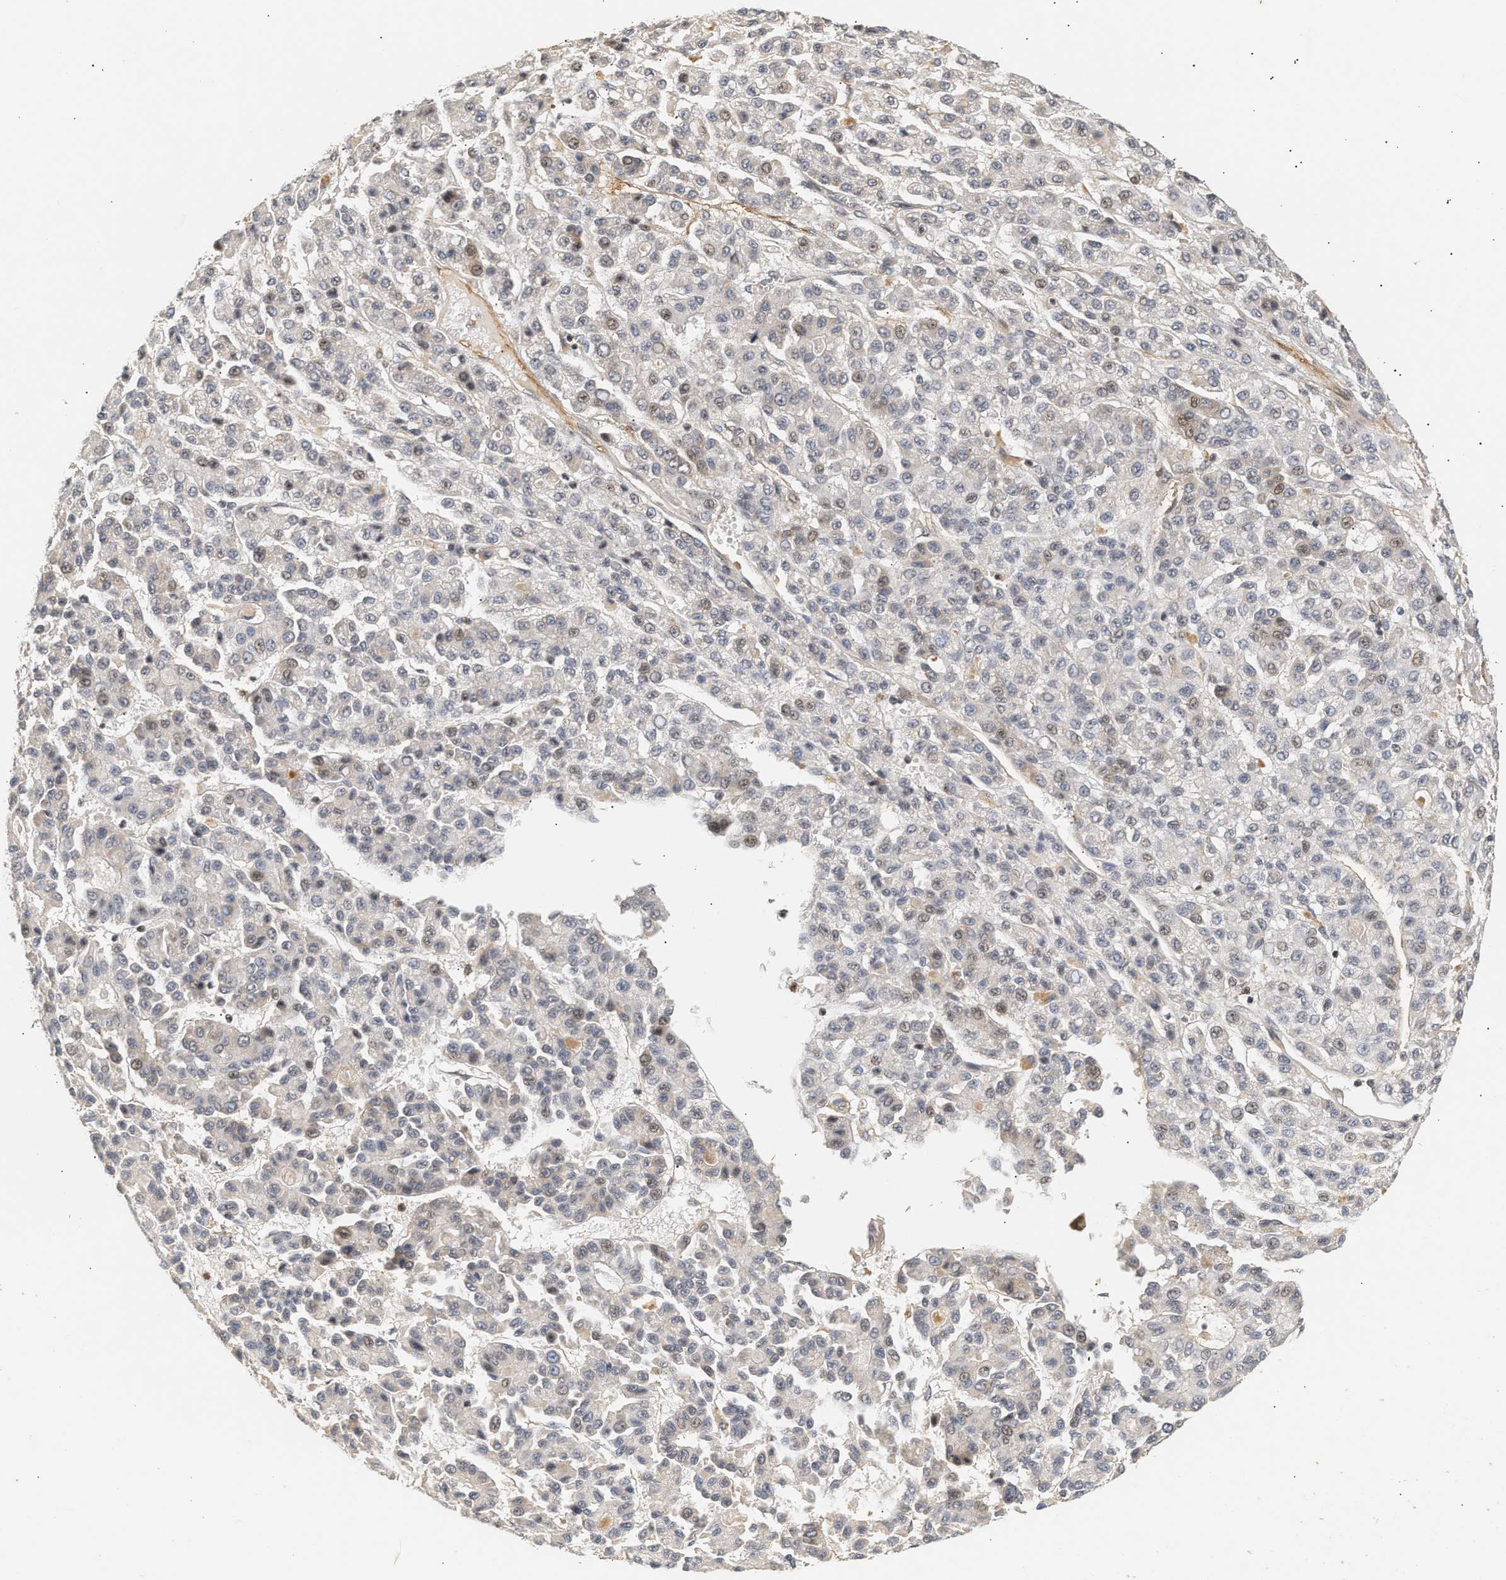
{"staining": {"intensity": "weak", "quantity": "<25%", "location": "nuclear"}, "tissue": "liver cancer", "cell_type": "Tumor cells", "image_type": "cancer", "snomed": [{"axis": "morphology", "description": "Carcinoma, Hepatocellular, NOS"}, {"axis": "topography", "description": "Liver"}], "caption": "The IHC histopathology image has no significant staining in tumor cells of liver cancer (hepatocellular carcinoma) tissue.", "gene": "PLXND1", "patient": {"sex": "male", "age": 70}}